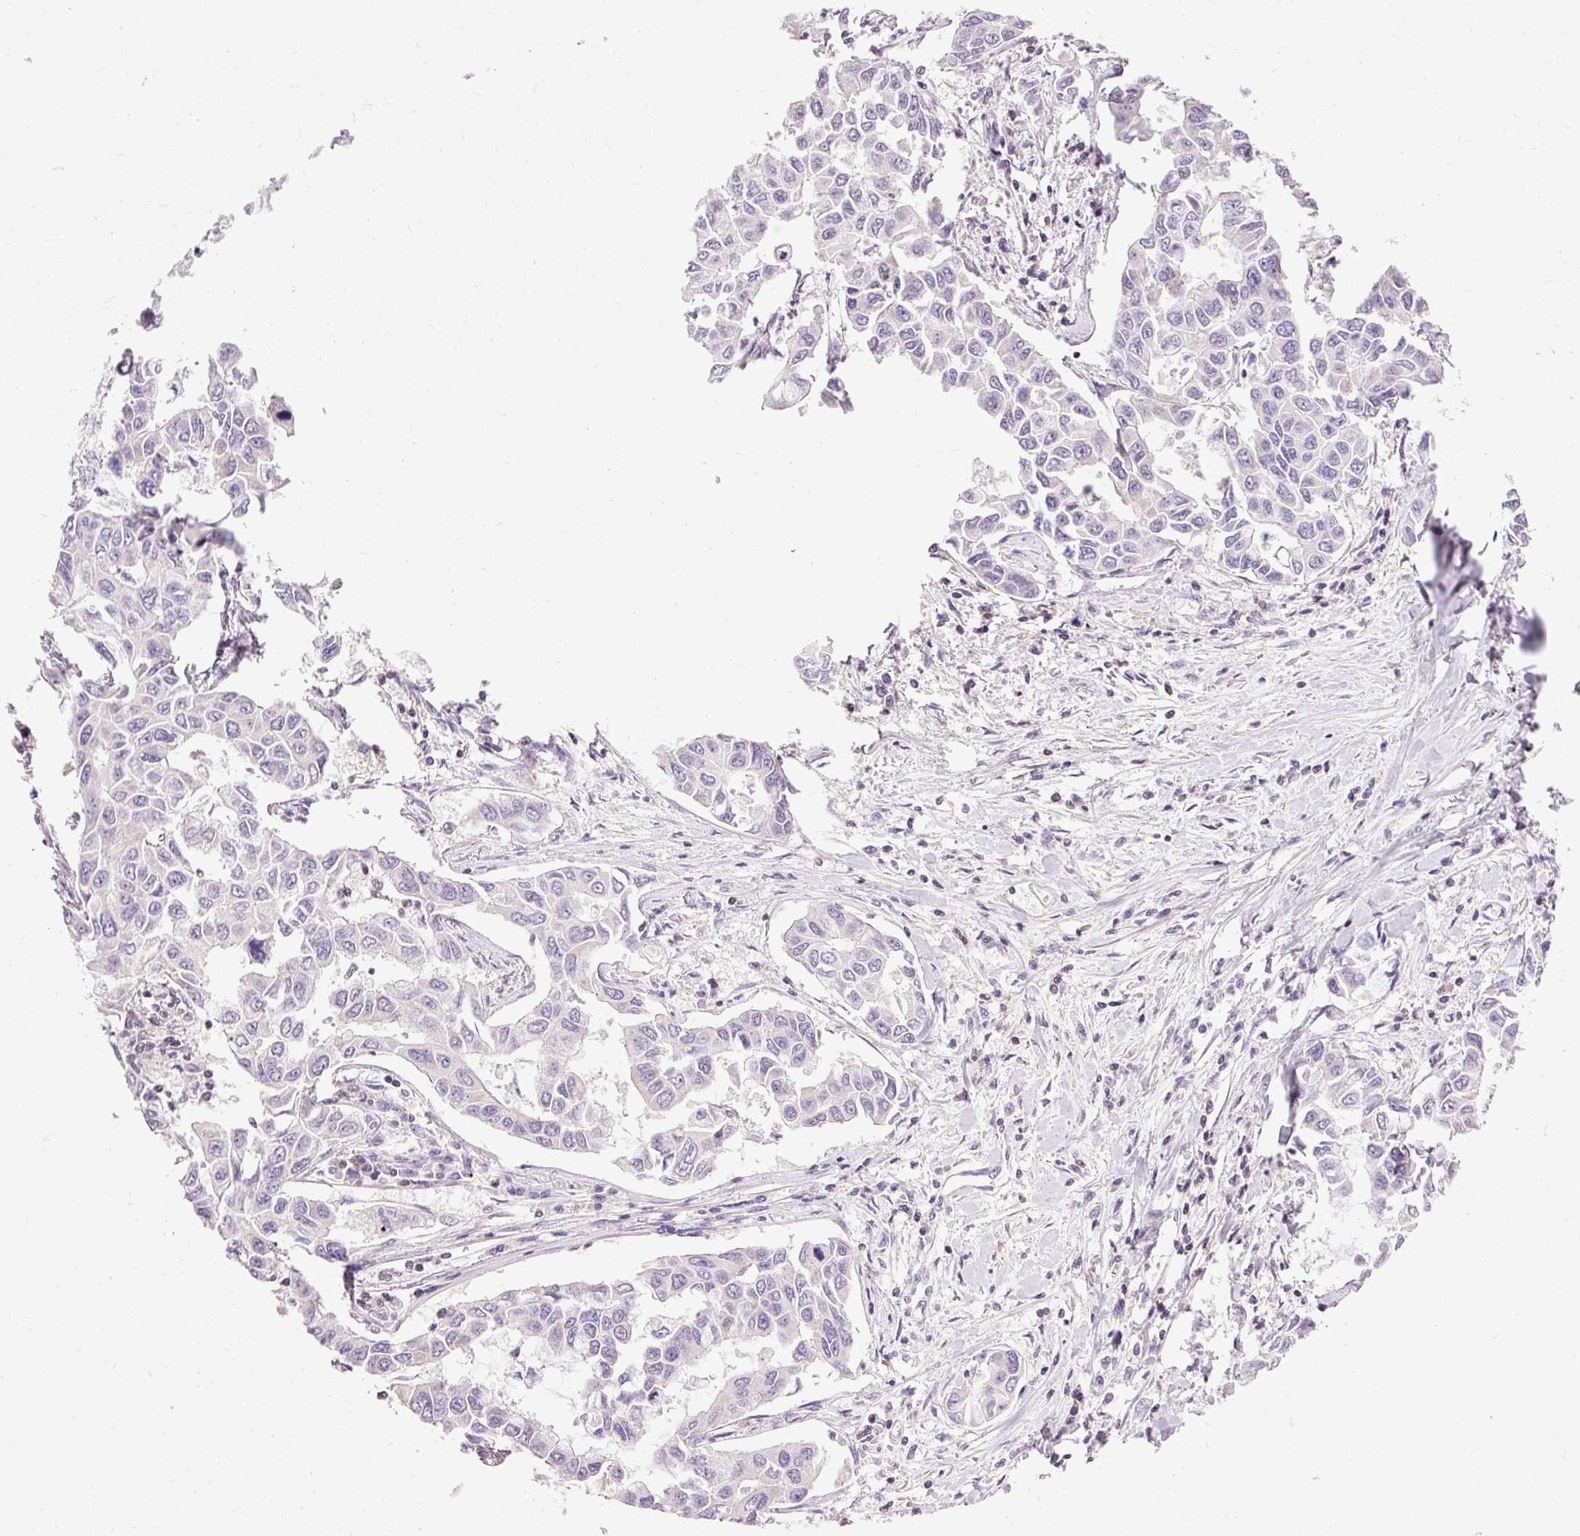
{"staining": {"intensity": "negative", "quantity": "none", "location": "none"}, "tissue": "lung cancer", "cell_type": "Tumor cells", "image_type": "cancer", "snomed": [{"axis": "morphology", "description": "Adenocarcinoma, NOS"}, {"axis": "topography", "description": "Lung"}], "caption": "A micrograph of human lung cancer (adenocarcinoma) is negative for staining in tumor cells.", "gene": "IMMT", "patient": {"sex": "male", "age": 64}}